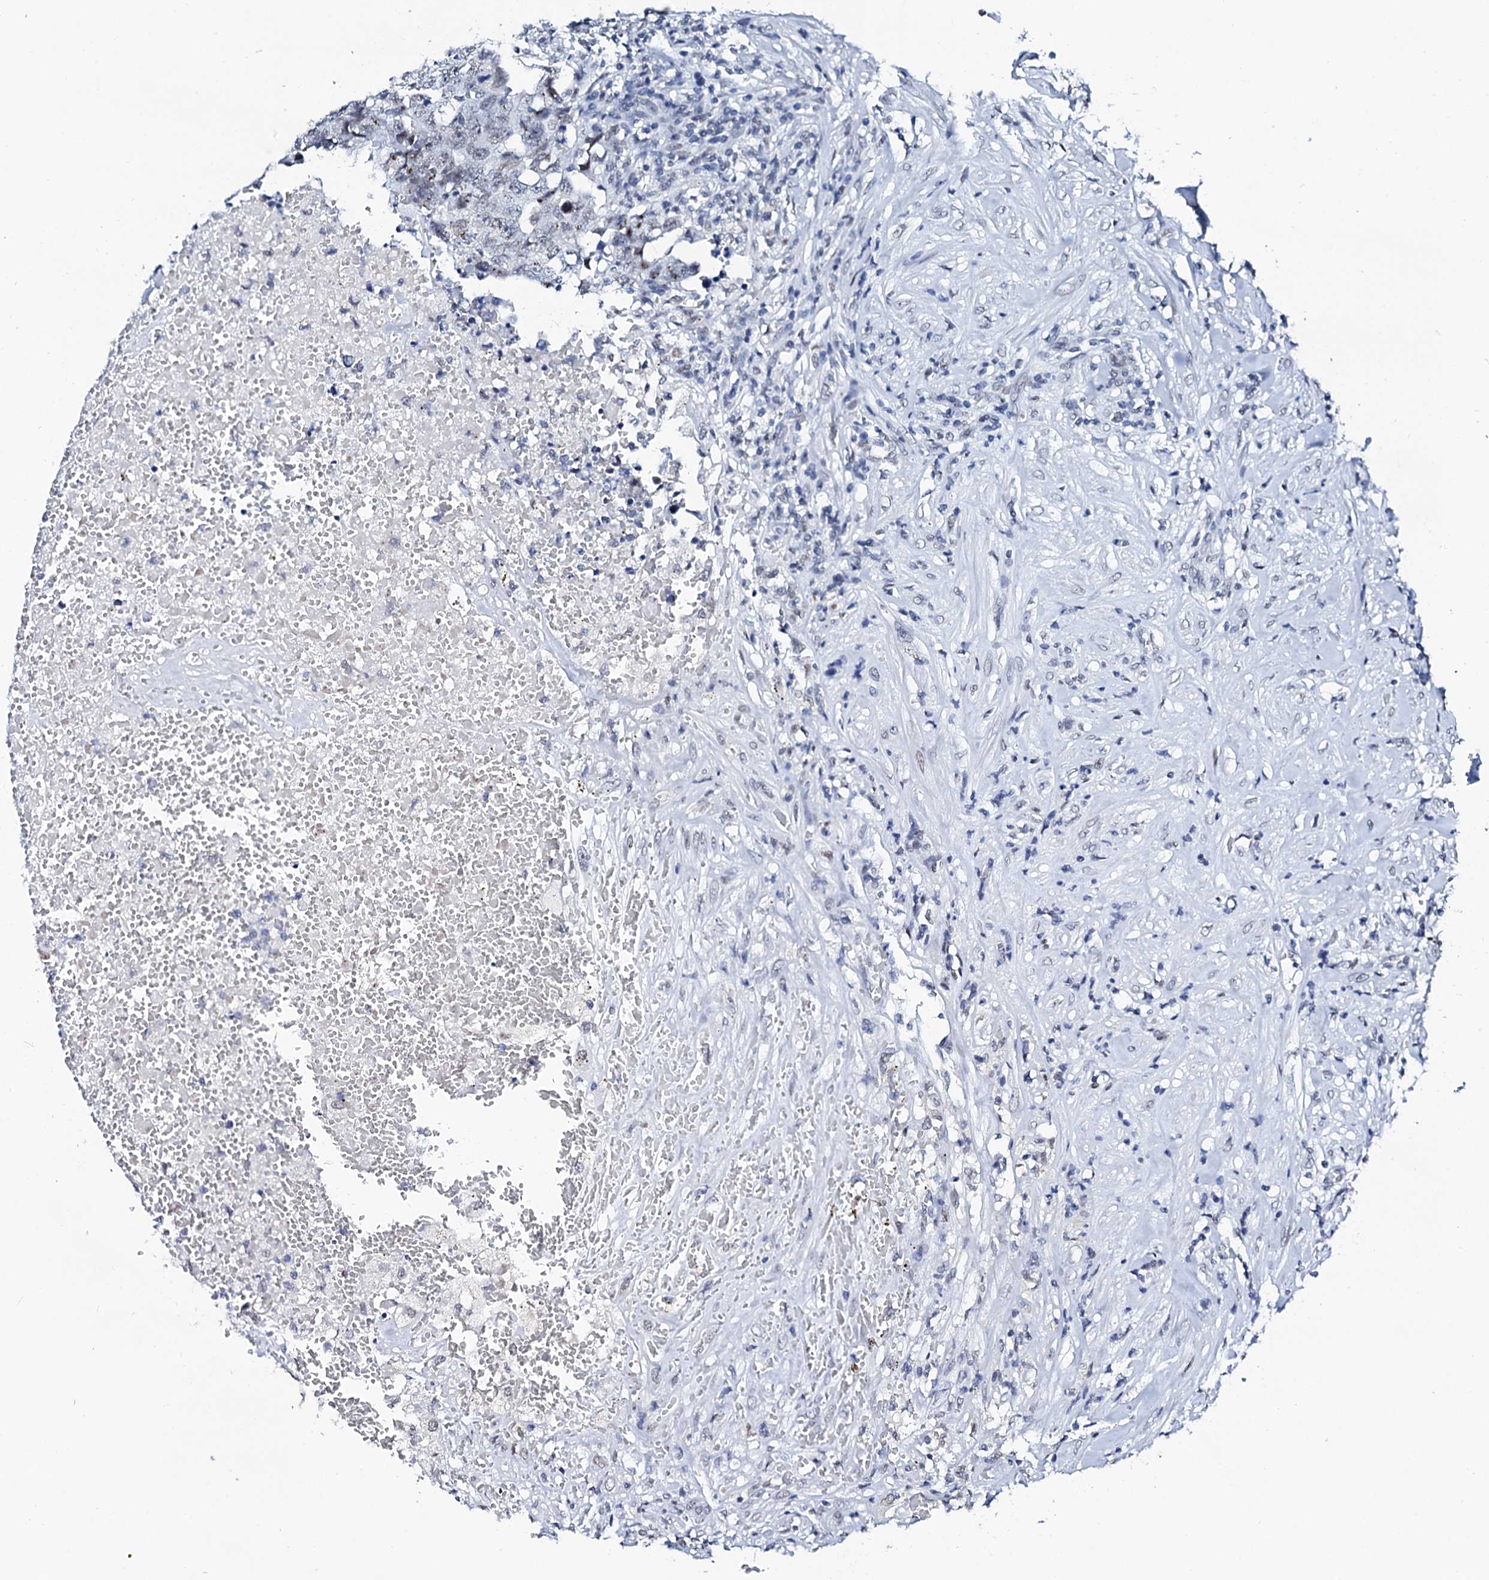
{"staining": {"intensity": "weak", "quantity": "<25%", "location": "nuclear"}, "tissue": "testis cancer", "cell_type": "Tumor cells", "image_type": "cancer", "snomed": [{"axis": "morphology", "description": "Carcinoma, Embryonal, NOS"}, {"axis": "topography", "description": "Testis"}], "caption": "Image shows no protein expression in tumor cells of testis cancer (embryonal carcinoma) tissue.", "gene": "SPATA19", "patient": {"sex": "male", "age": 26}}